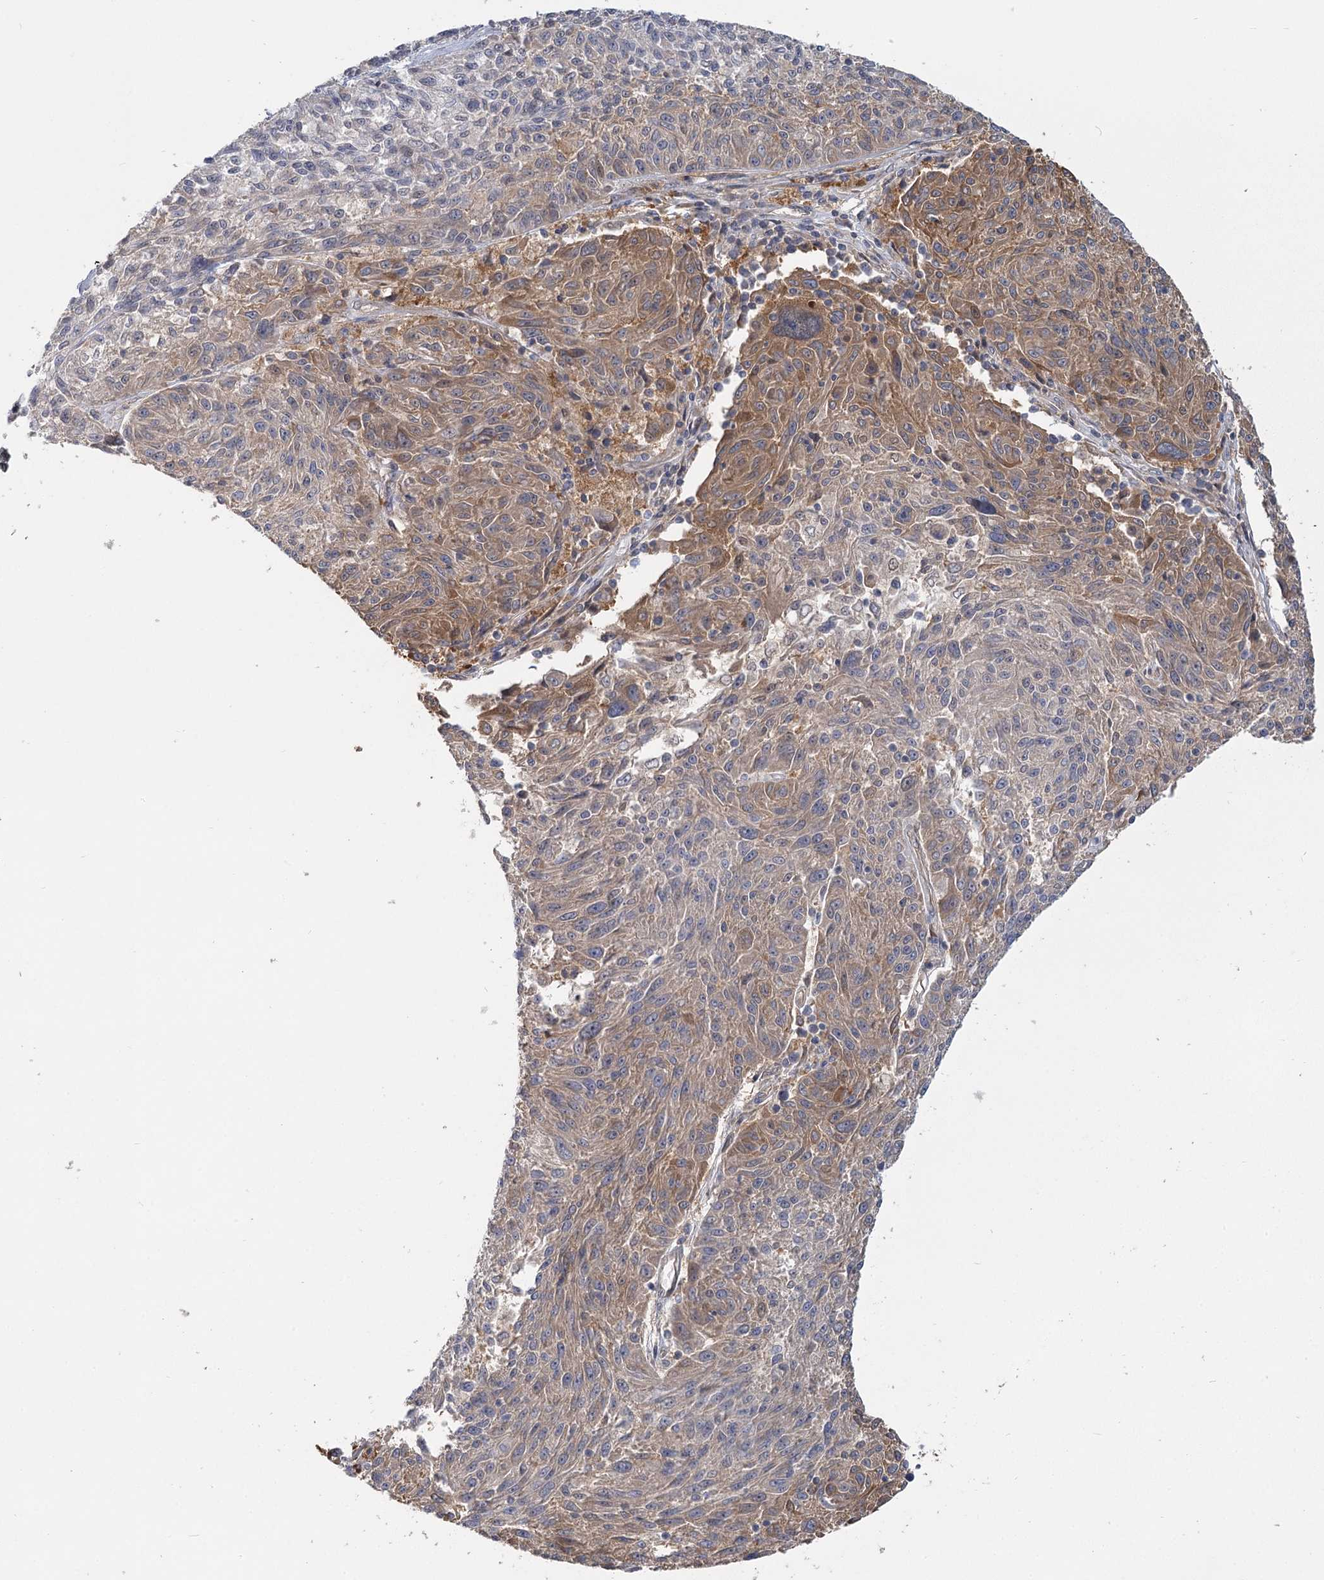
{"staining": {"intensity": "moderate", "quantity": ">75%", "location": "cytoplasmic/membranous"}, "tissue": "melanoma", "cell_type": "Tumor cells", "image_type": "cancer", "snomed": [{"axis": "morphology", "description": "Malignant melanoma, NOS"}, {"axis": "topography", "description": "Skin"}], "caption": "Protein expression analysis of malignant melanoma reveals moderate cytoplasmic/membranous expression in approximately >75% of tumor cells.", "gene": "USP11", "patient": {"sex": "male", "age": 53}}